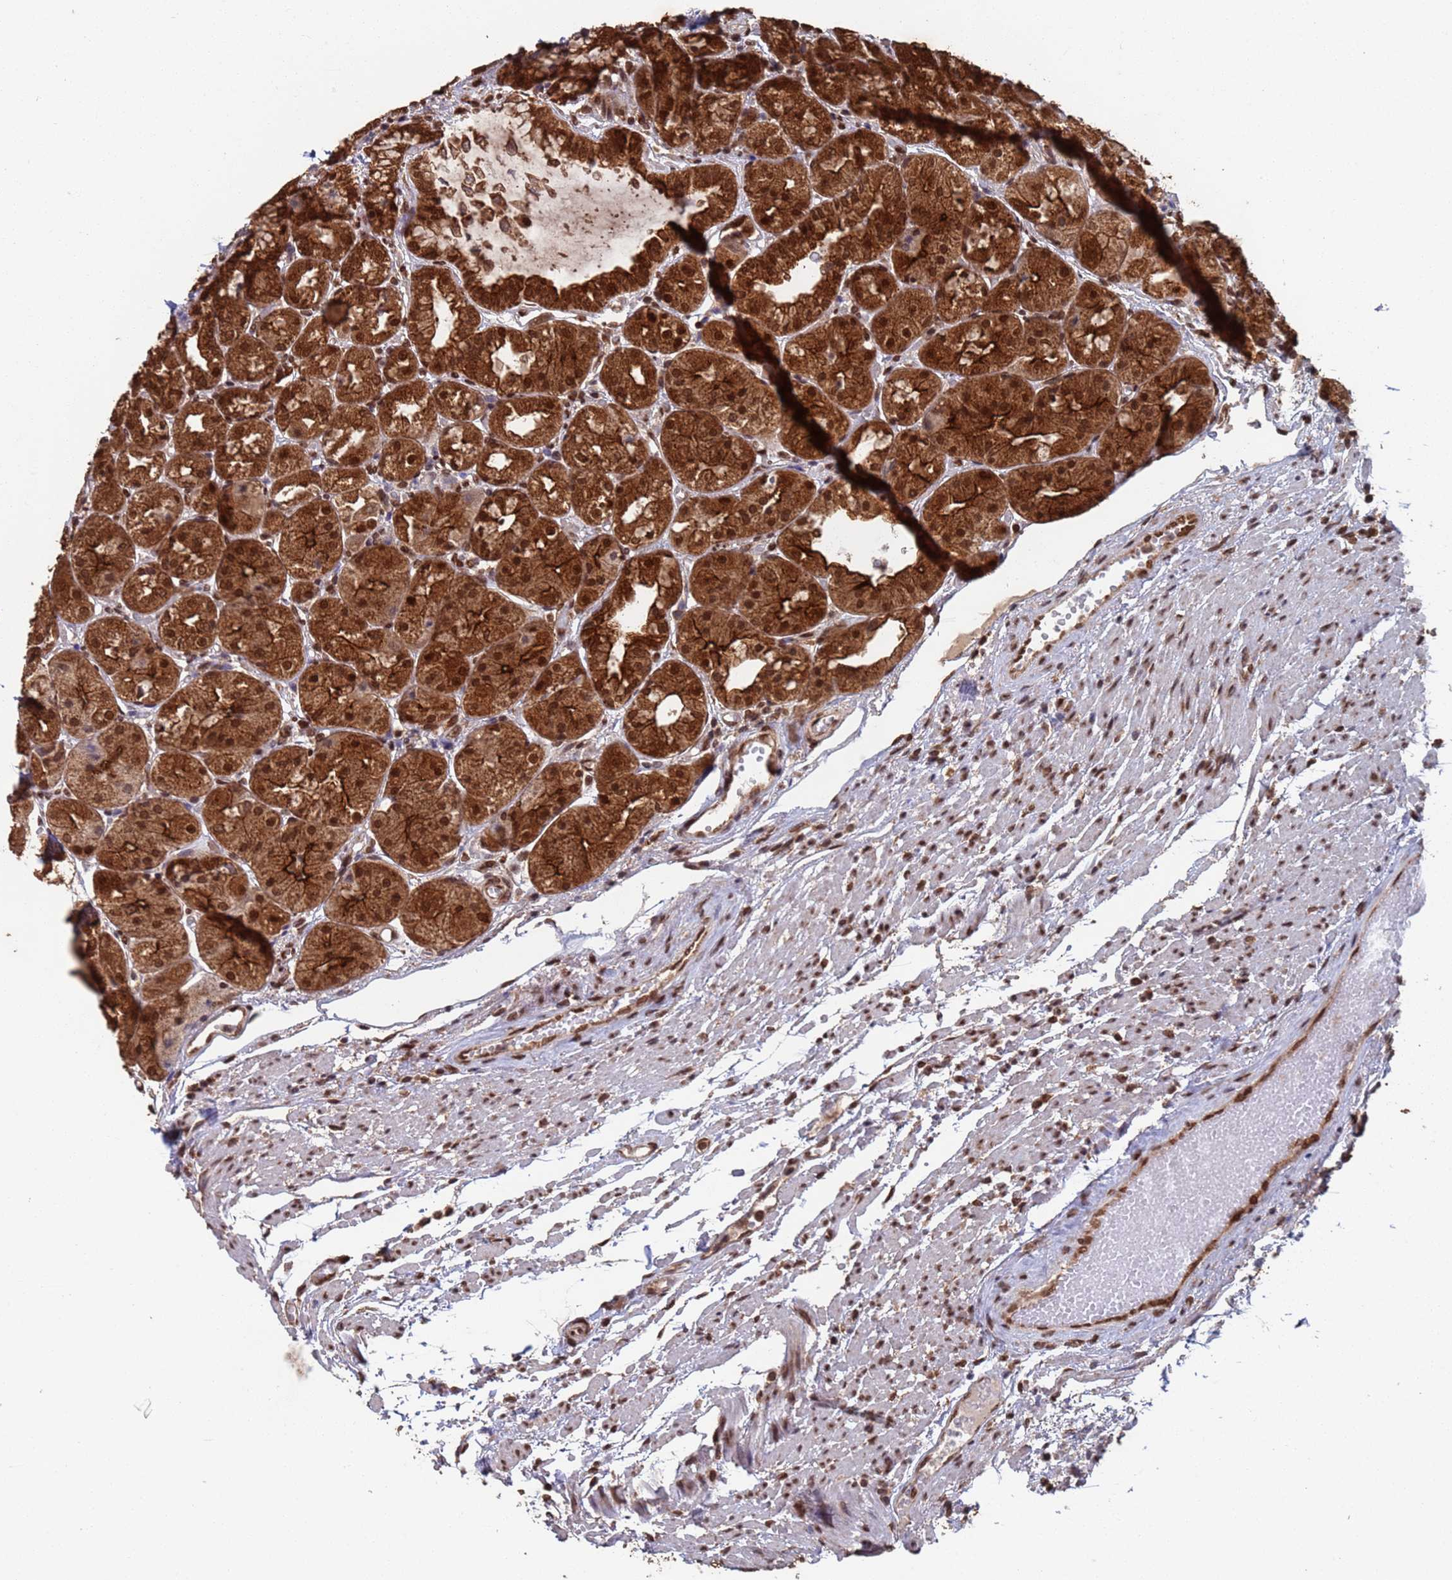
{"staining": {"intensity": "strong", "quantity": ">75%", "location": "cytoplasmic/membranous,nuclear"}, "tissue": "stomach", "cell_type": "Glandular cells", "image_type": "normal", "snomed": [{"axis": "morphology", "description": "Normal tissue, NOS"}, {"axis": "topography", "description": "Stomach, upper"}], "caption": "Benign stomach reveals strong cytoplasmic/membranous,nuclear staining in approximately >75% of glandular cells, visualized by immunohistochemistry. (DAB (3,3'-diaminobenzidine) IHC with brightfield microscopy, high magnification).", "gene": "FUBP3", "patient": {"sex": "male", "age": 72}}